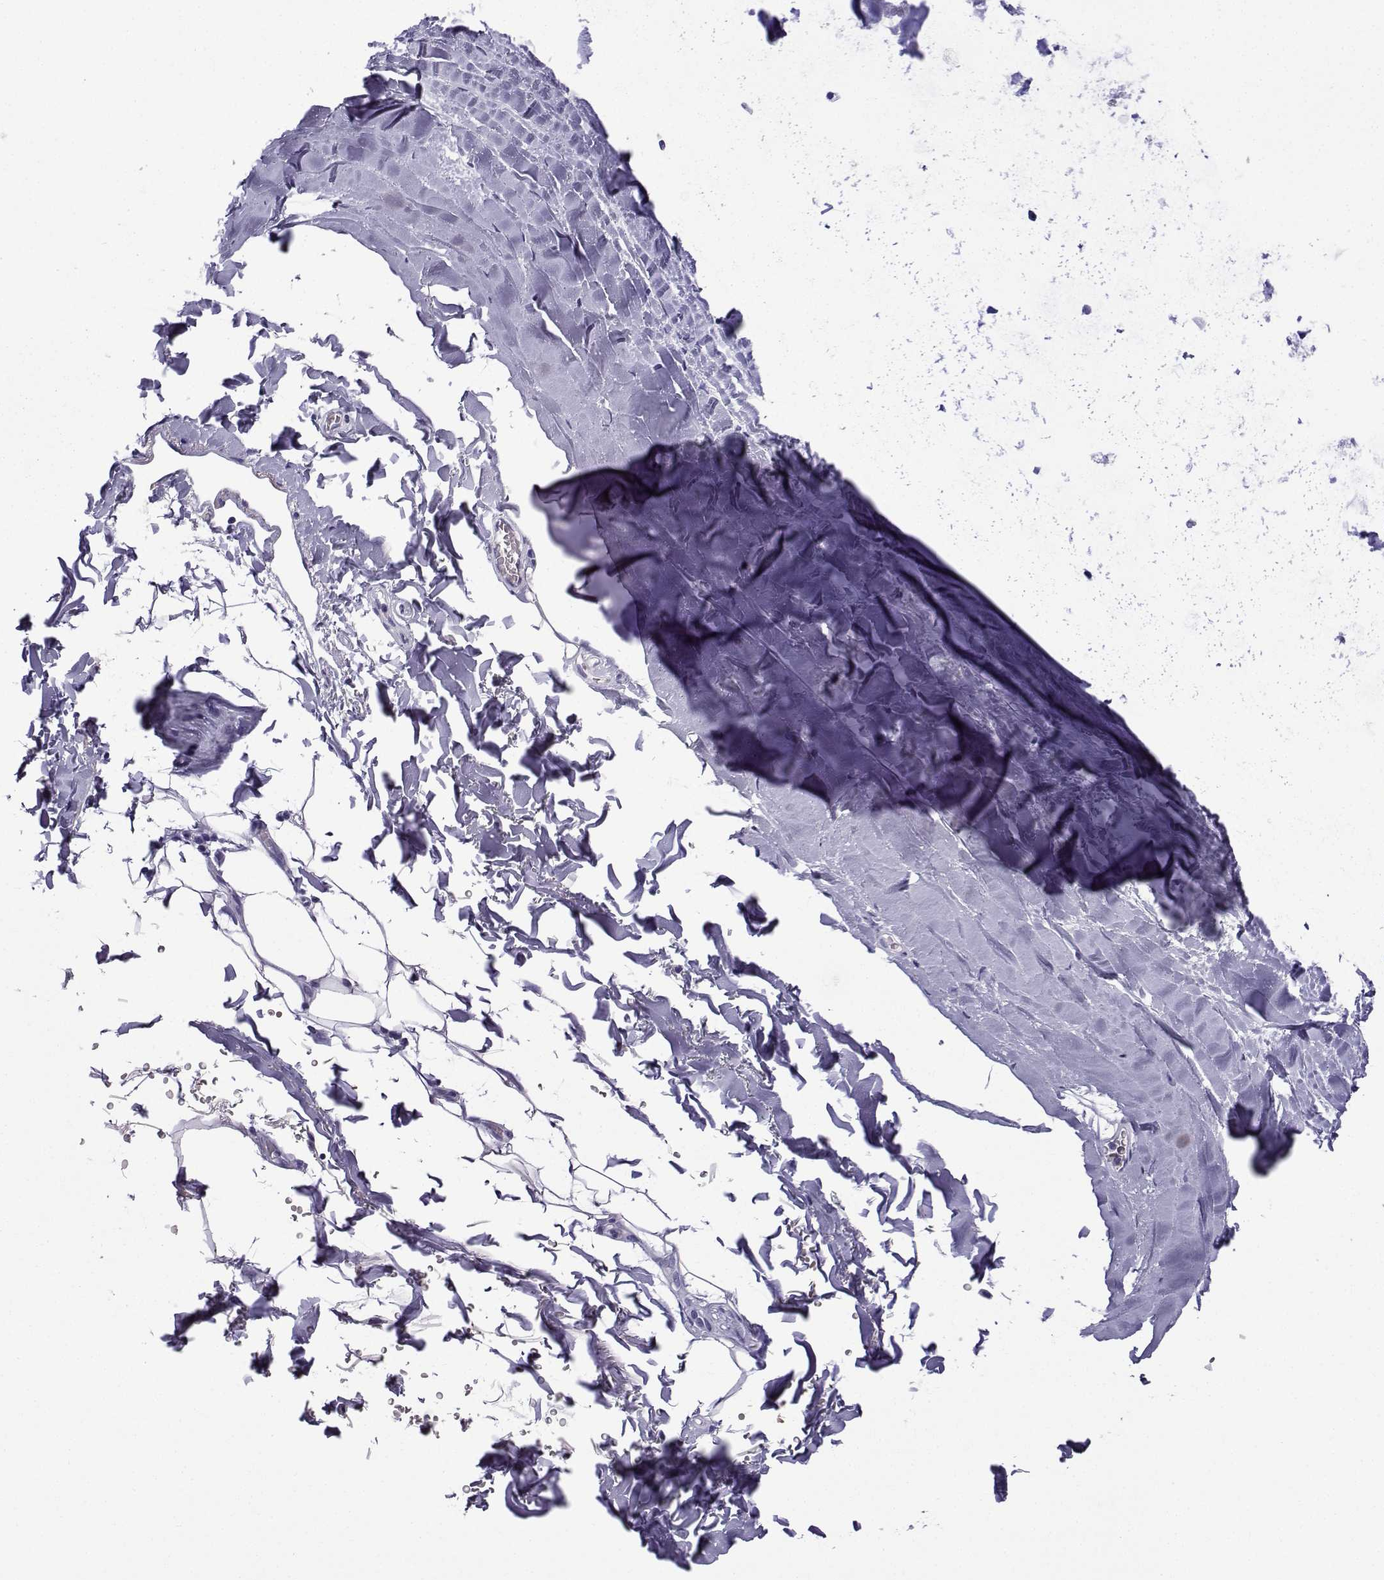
{"staining": {"intensity": "negative", "quantity": "none", "location": "none"}, "tissue": "soft tissue", "cell_type": "Chondrocytes", "image_type": "normal", "snomed": [{"axis": "morphology", "description": "Normal tissue, NOS"}, {"axis": "topography", "description": "Lymph node"}, {"axis": "topography", "description": "Bronchus"}], "caption": "Soft tissue stained for a protein using immunohistochemistry reveals no positivity chondrocytes.", "gene": "TRIM46", "patient": {"sex": "female", "age": 70}}